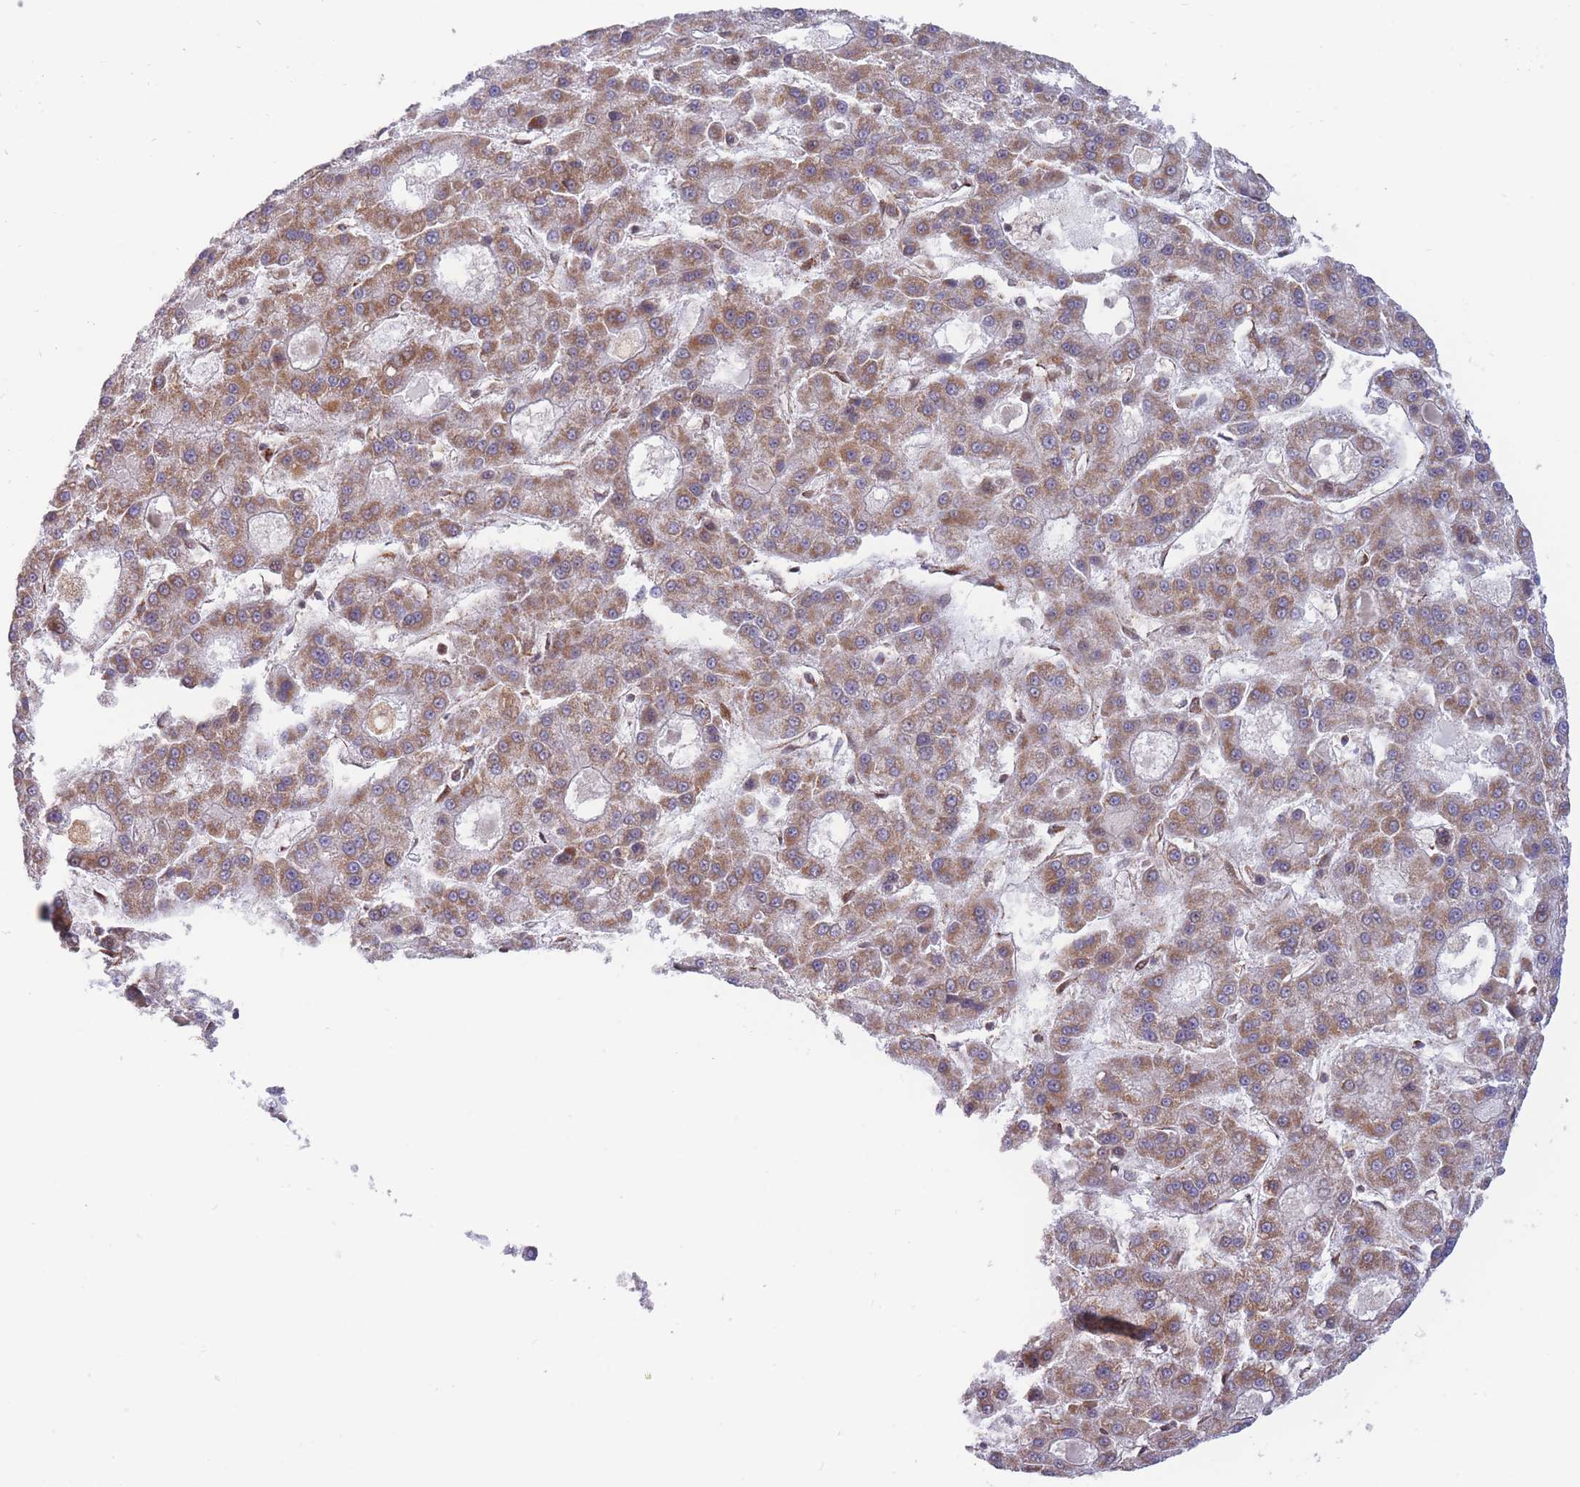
{"staining": {"intensity": "moderate", "quantity": ">75%", "location": "cytoplasmic/membranous"}, "tissue": "liver cancer", "cell_type": "Tumor cells", "image_type": "cancer", "snomed": [{"axis": "morphology", "description": "Carcinoma, Hepatocellular, NOS"}, {"axis": "topography", "description": "Liver"}], "caption": "Liver cancer (hepatocellular carcinoma) stained for a protein (brown) demonstrates moderate cytoplasmic/membranous positive staining in approximately >75% of tumor cells.", "gene": "BOD1L1", "patient": {"sex": "male", "age": 70}}